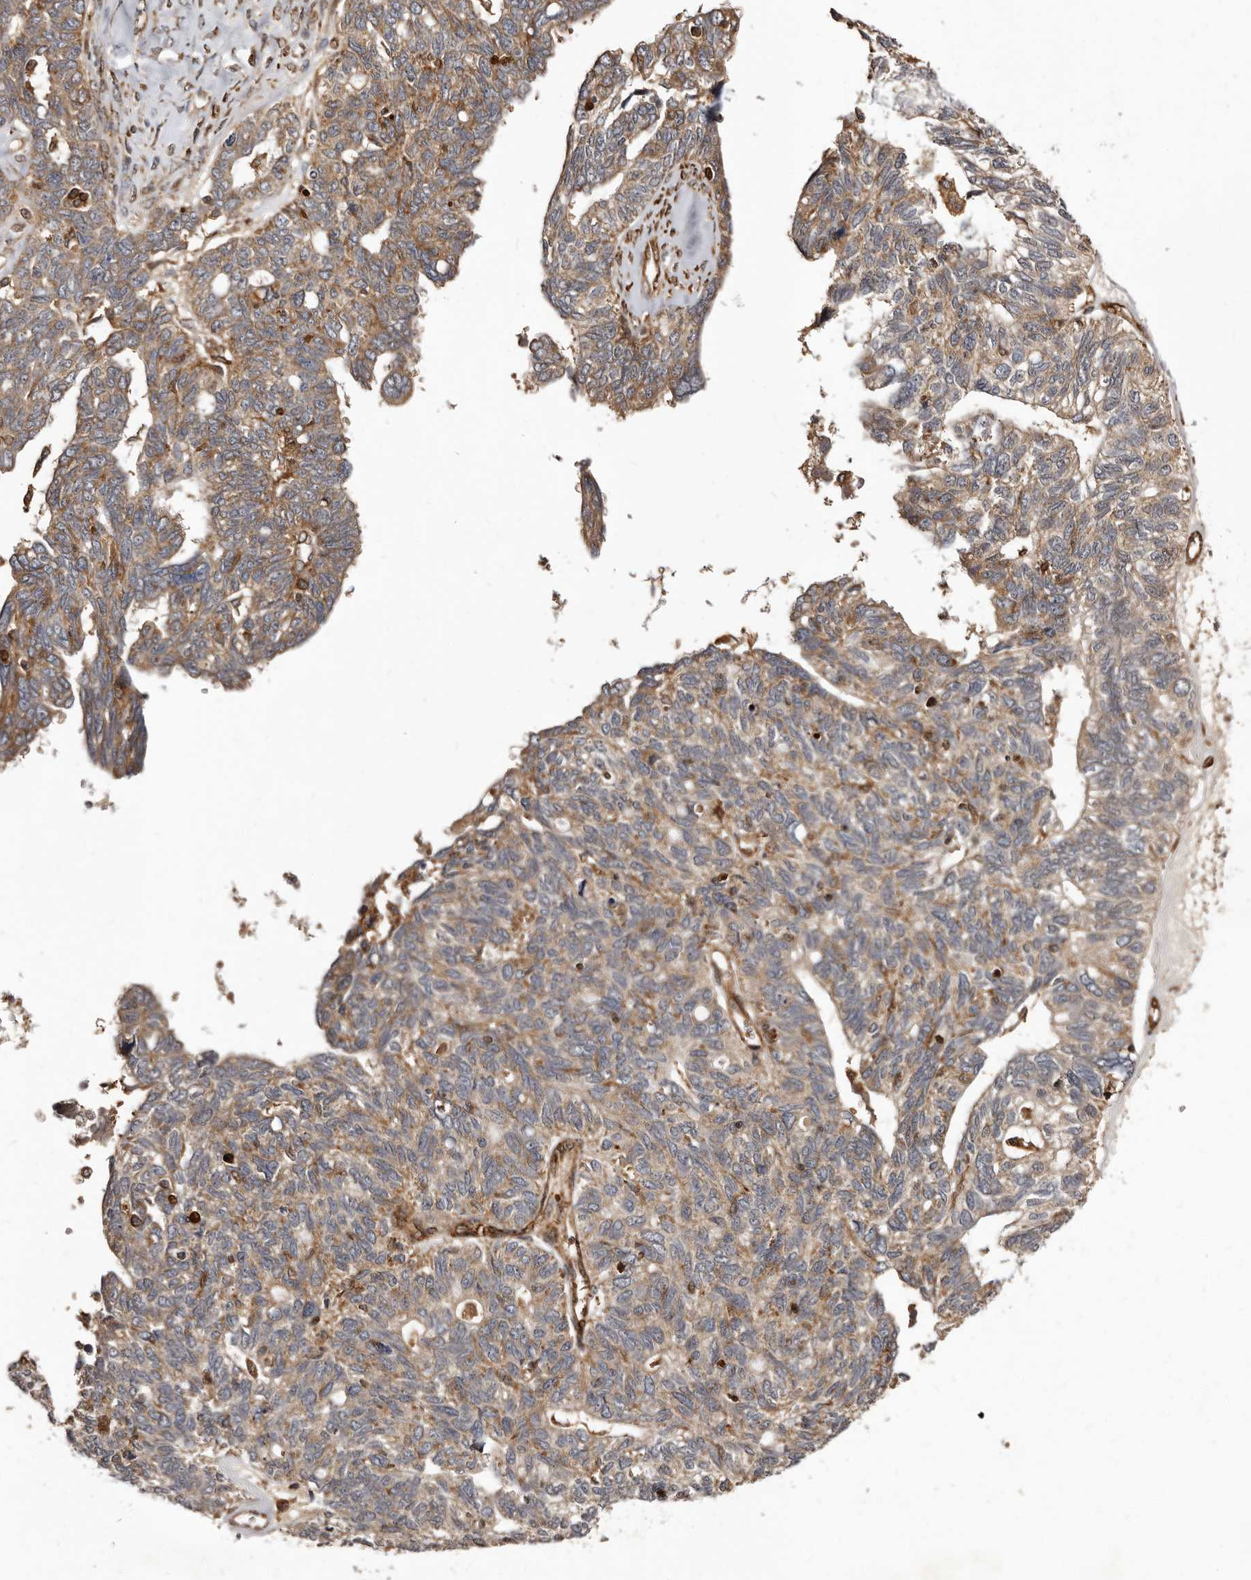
{"staining": {"intensity": "moderate", "quantity": "25%-75%", "location": "cytoplasmic/membranous"}, "tissue": "ovarian cancer", "cell_type": "Tumor cells", "image_type": "cancer", "snomed": [{"axis": "morphology", "description": "Cystadenocarcinoma, serous, NOS"}, {"axis": "topography", "description": "Ovary"}], "caption": "Immunohistochemistry (DAB) staining of human ovarian cancer (serous cystadenocarcinoma) exhibits moderate cytoplasmic/membranous protein expression in approximately 25%-75% of tumor cells.", "gene": "BAX", "patient": {"sex": "female", "age": 79}}